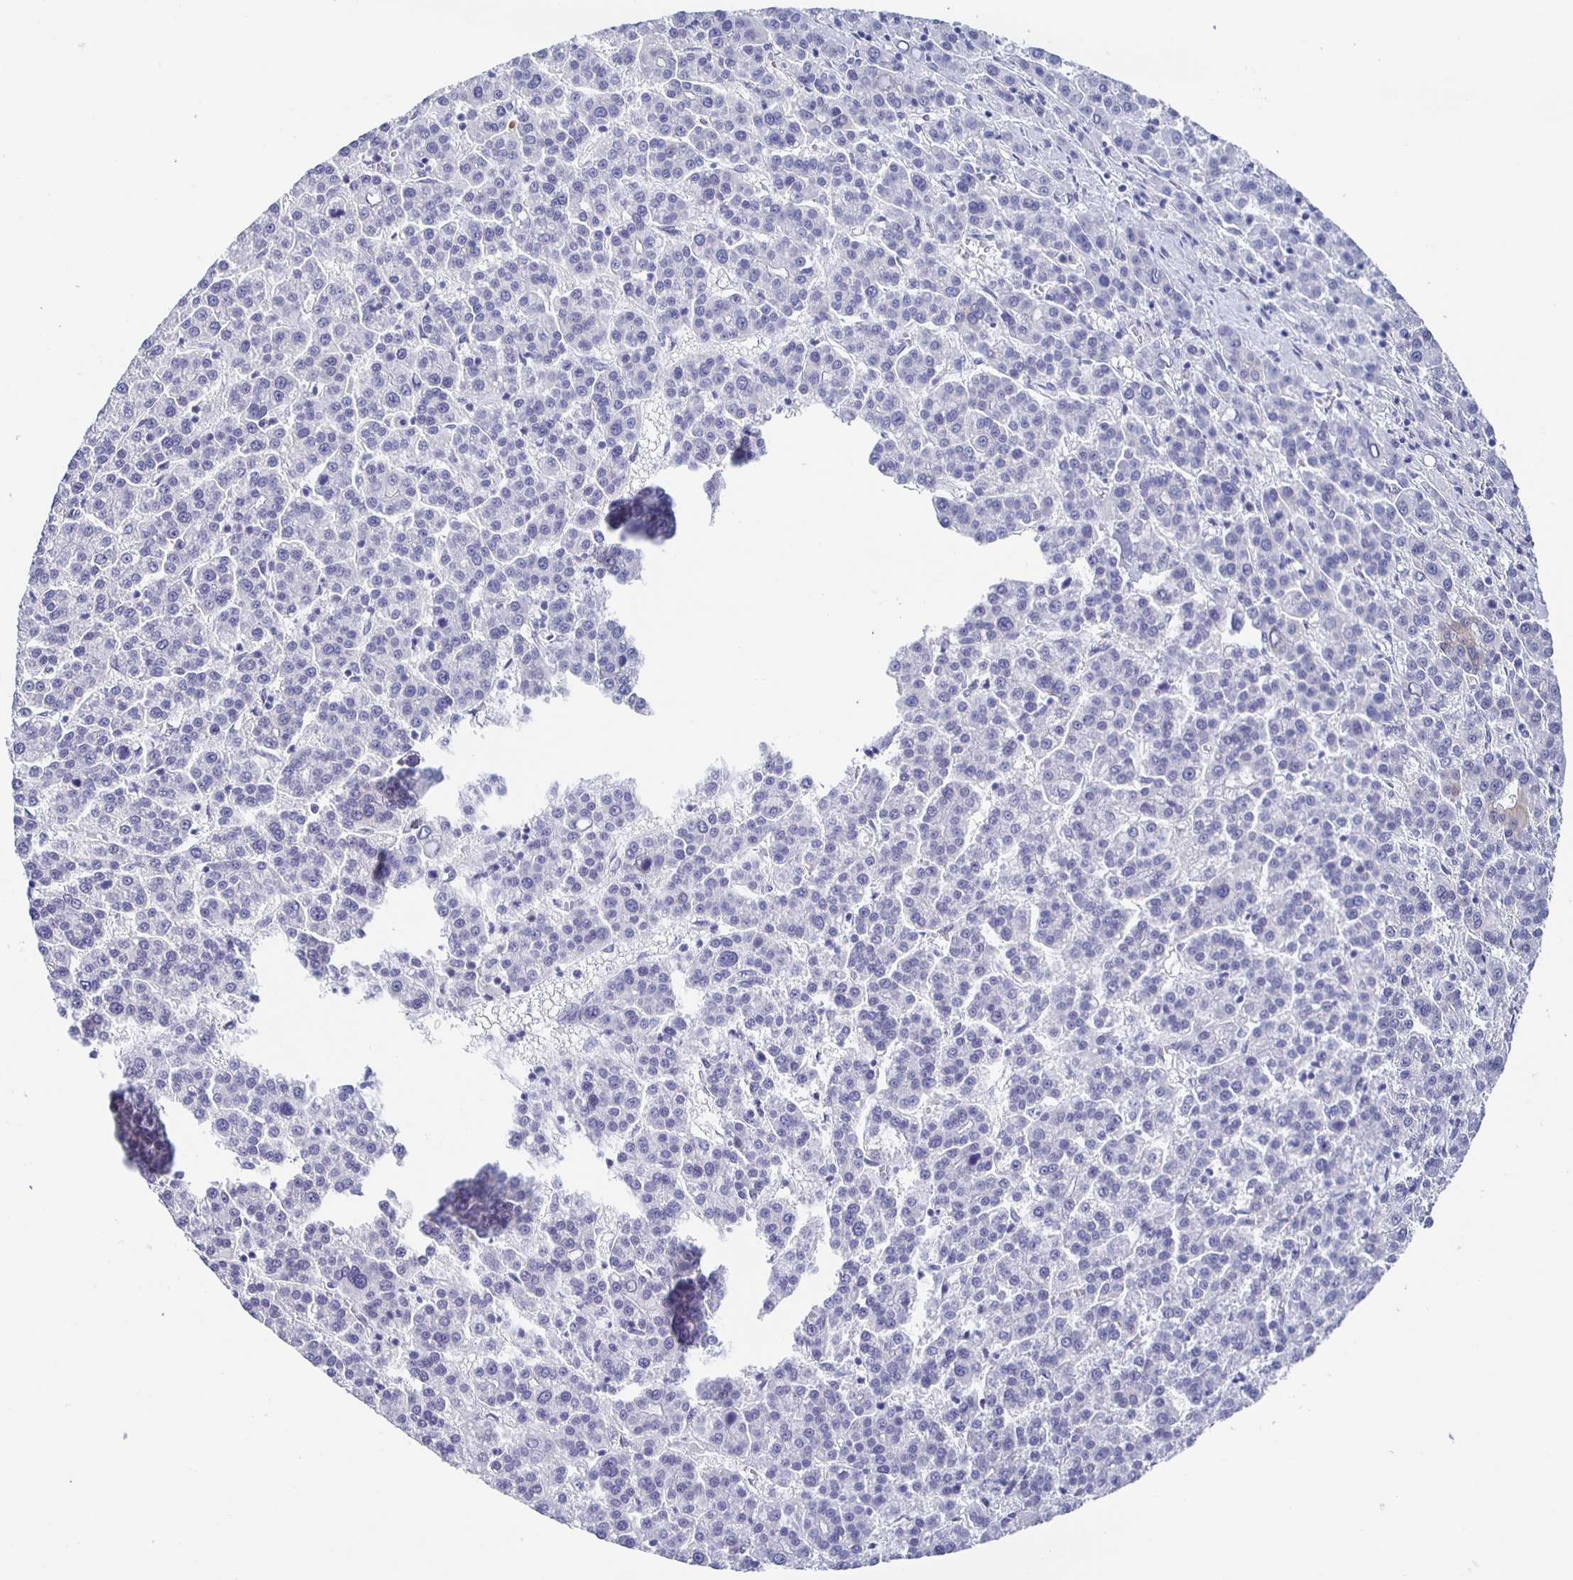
{"staining": {"intensity": "negative", "quantity": "none", "location": "none"}, "tissue": "liver cancer", "cell_type": "Tumor cells", "image_type": "cancer", "snomed": [{"axis": "morphology", "description": "Carcinoma, Hepatocellular, NOS"}, {"axis": "topography", "description": "Liver"}], "caption": "Immunohistochemistry of liver cancer exhibits no expression in tumor cells.", "gene": "CCDC17", "patient": {"sex": "female", "age": 58}}